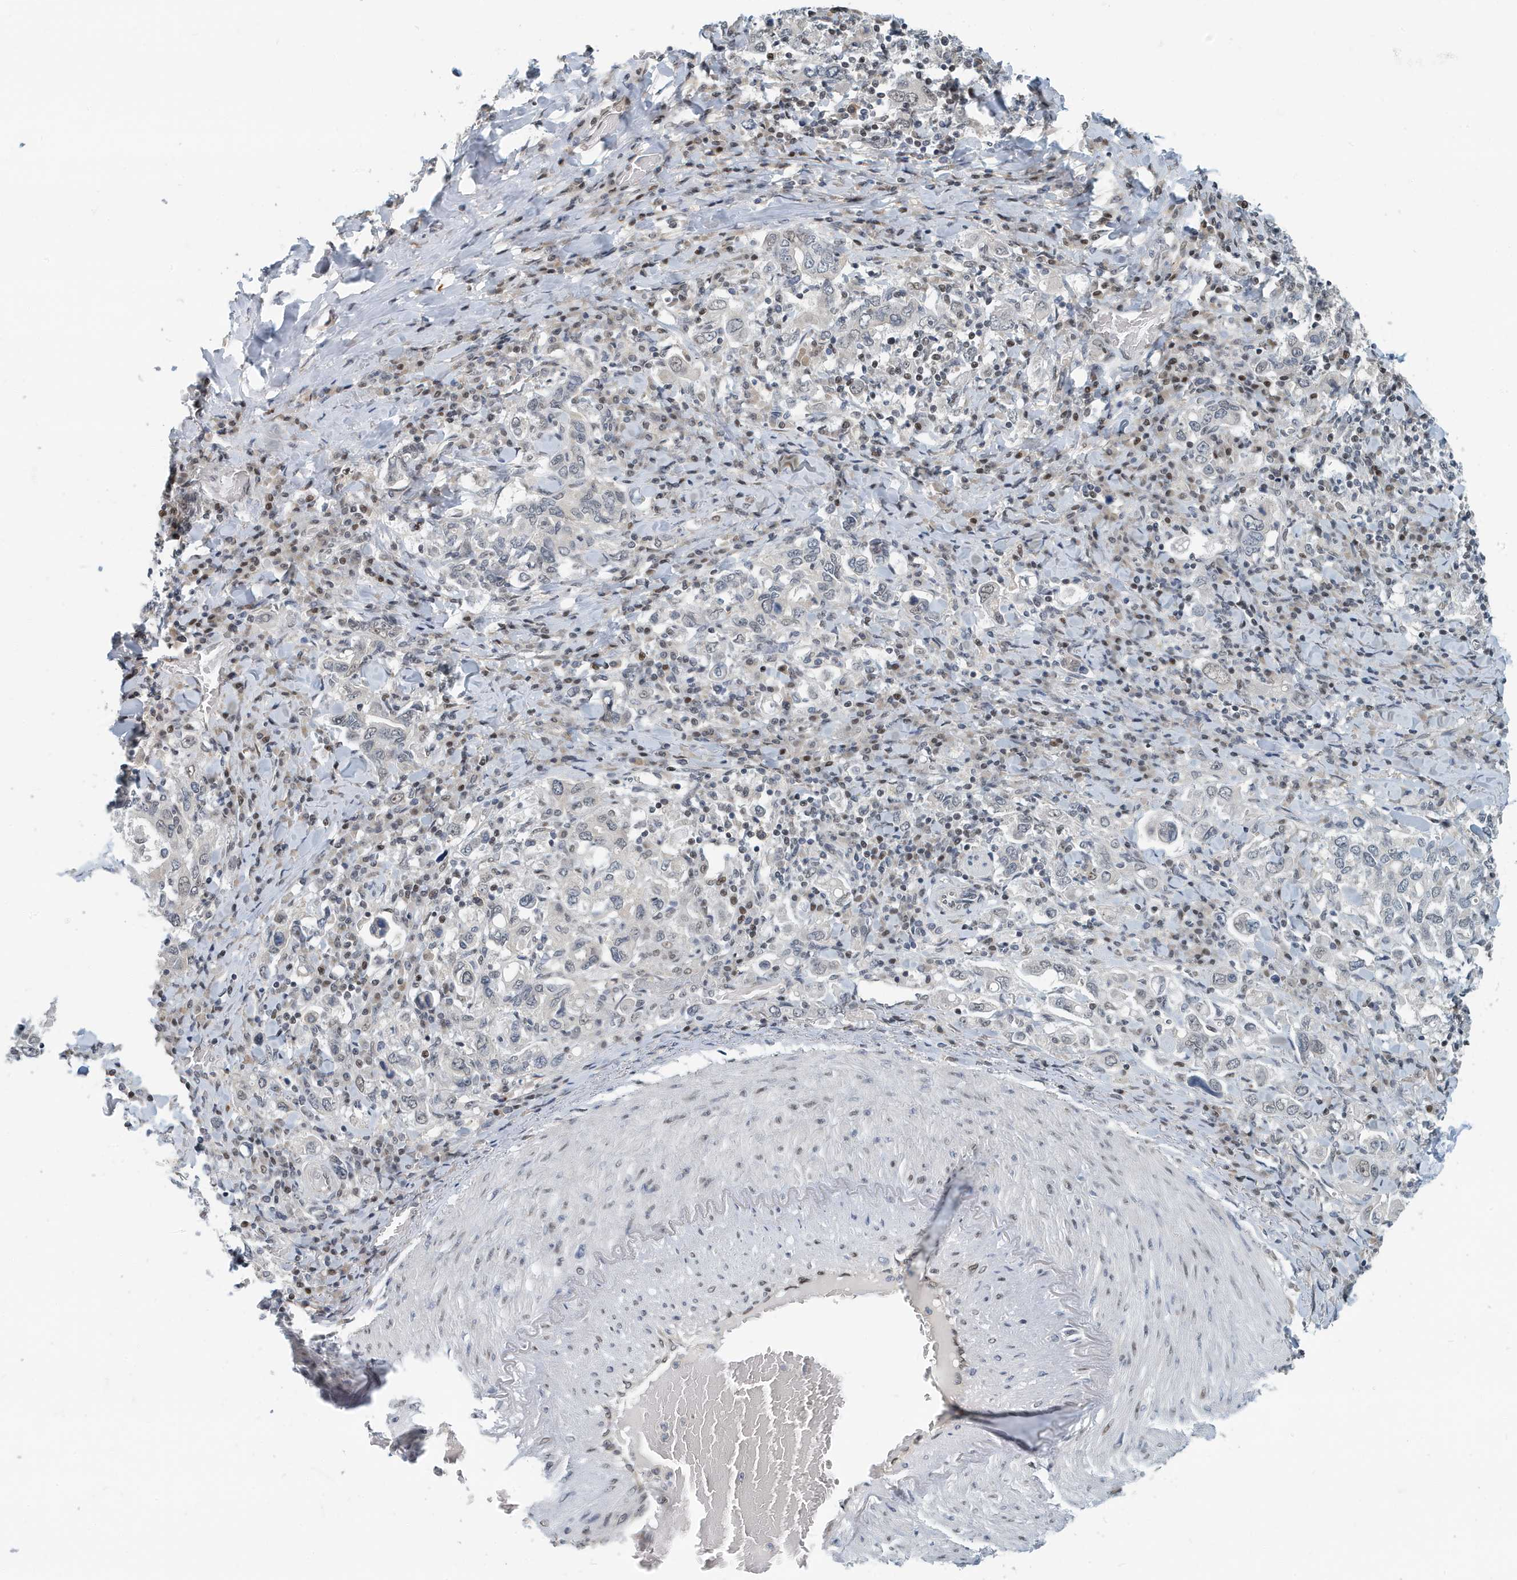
{"staining": {"intensity": "weak", "quantity": "<25%", "location": "nuclear"}, "tissue": "stomach cancer", "cell_type": "Tumor cells", "image_type": "cancer", "snomed": [{"axis": "morphology", "description": "Adenocarcinoma, NOS"}, {"axis": "topography", "description": "Stomach, upper"}], "caption": "DAB immunohistochemical staining of human stomach adenocarcinoma reveals no significant staining in tumor cells.", "gene": "KIF15", "patient": {"sex": "male", "age": 62}}